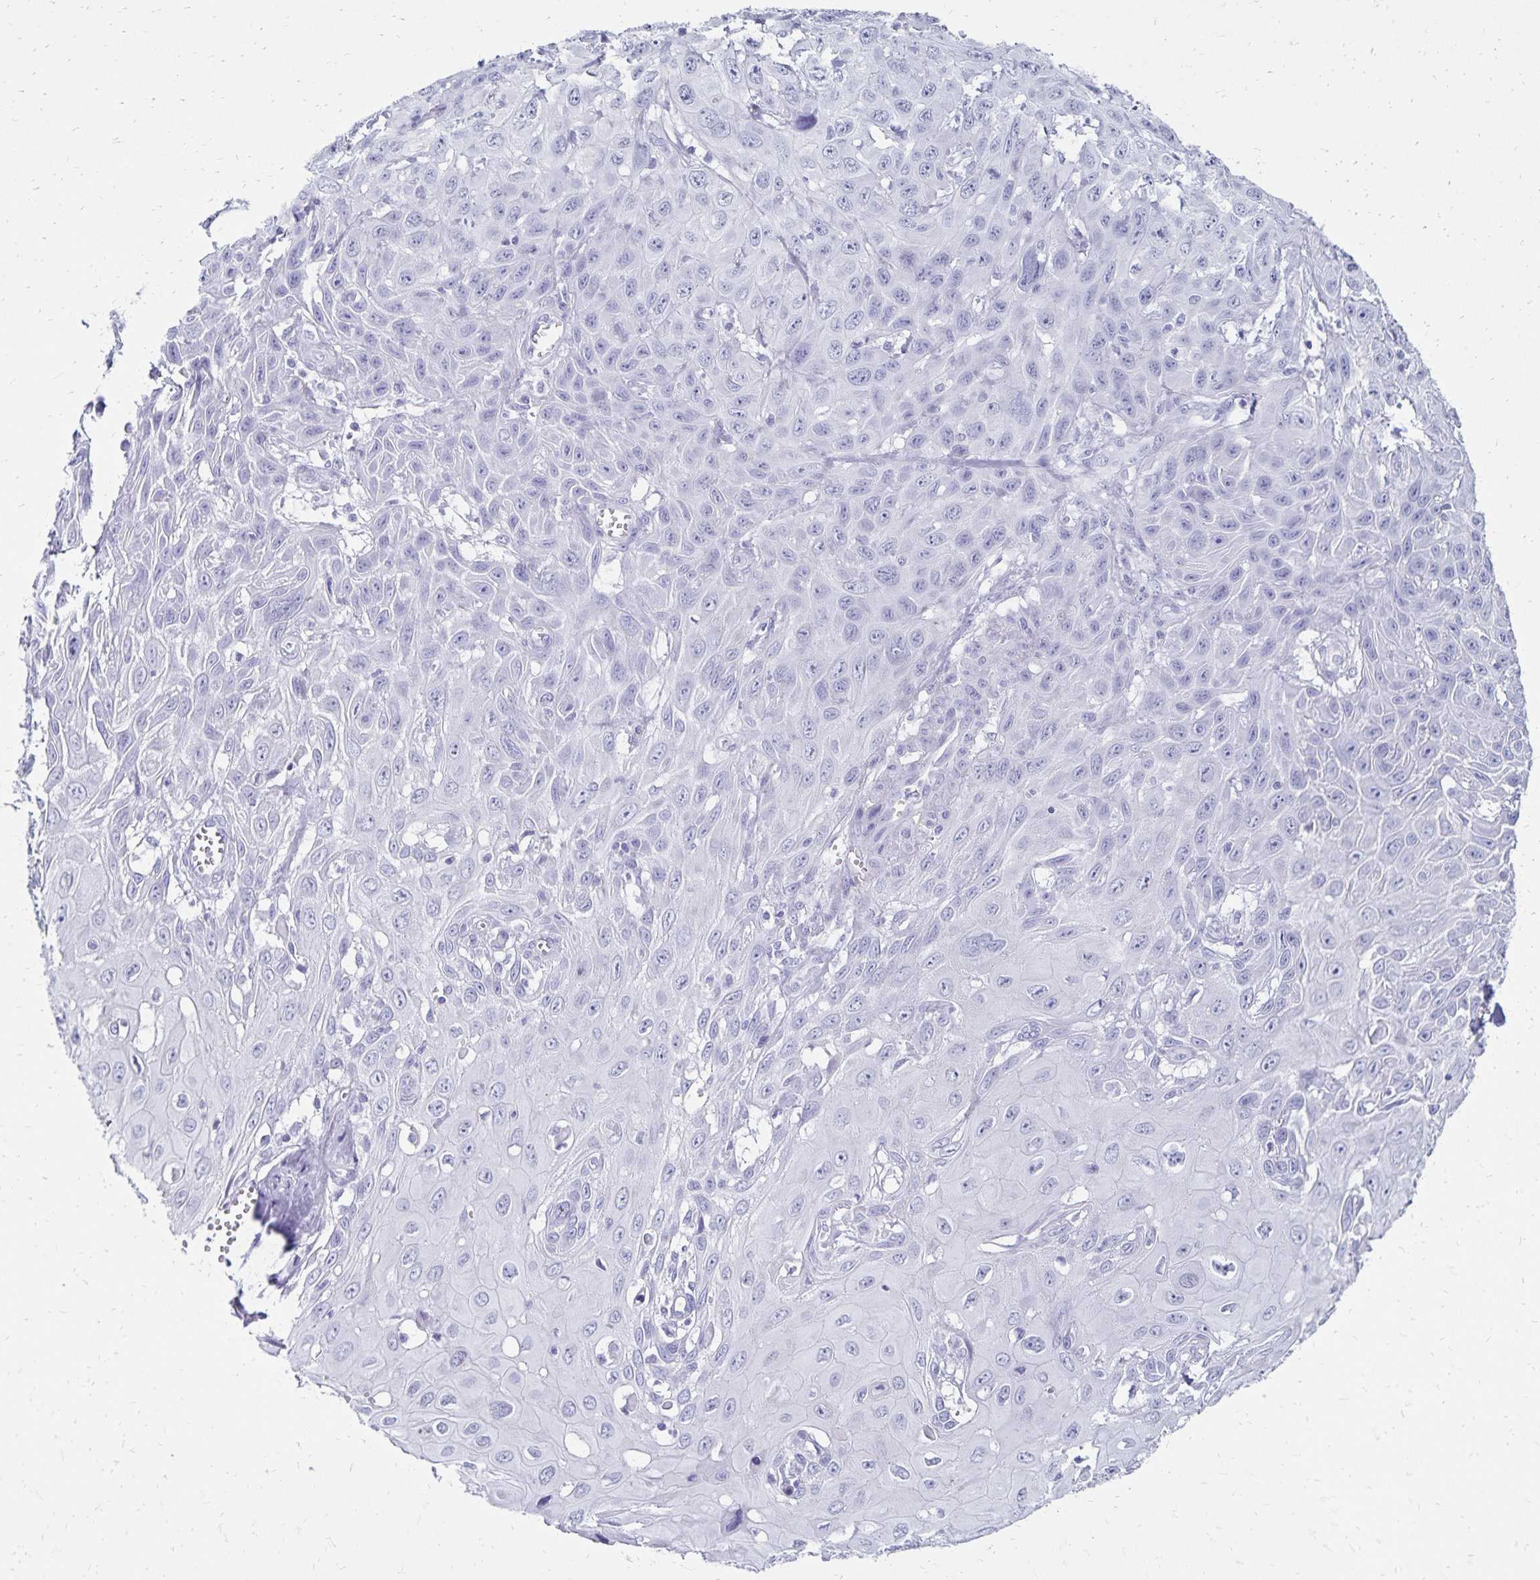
{"staining": {"intensity": "negative", "quantity": "none", "location": "none"}, "tissue": "skin cancer", "cell_type": "Tumor cells", "image_type": "cancer", "snomed": [{"axis": "morphology", "description": "Squamous cell carcinoma, NOS"}, {"axis": "topography", "description": "Skin"}, {"axis": "topography", "description": "Vulva"}], "caption": "High magnification brightfield microscopy of squamous cell carcinoma (skin) stained with DAB (3,3'-diaminobenzidine) (brown) and counterstained with hematoxylin (blue): tumor cells show no significant staining. (DAB IHC with hematoxylin counter stain).", "gene": "GIP", "patient": {"sex": "female", "age": 71}}